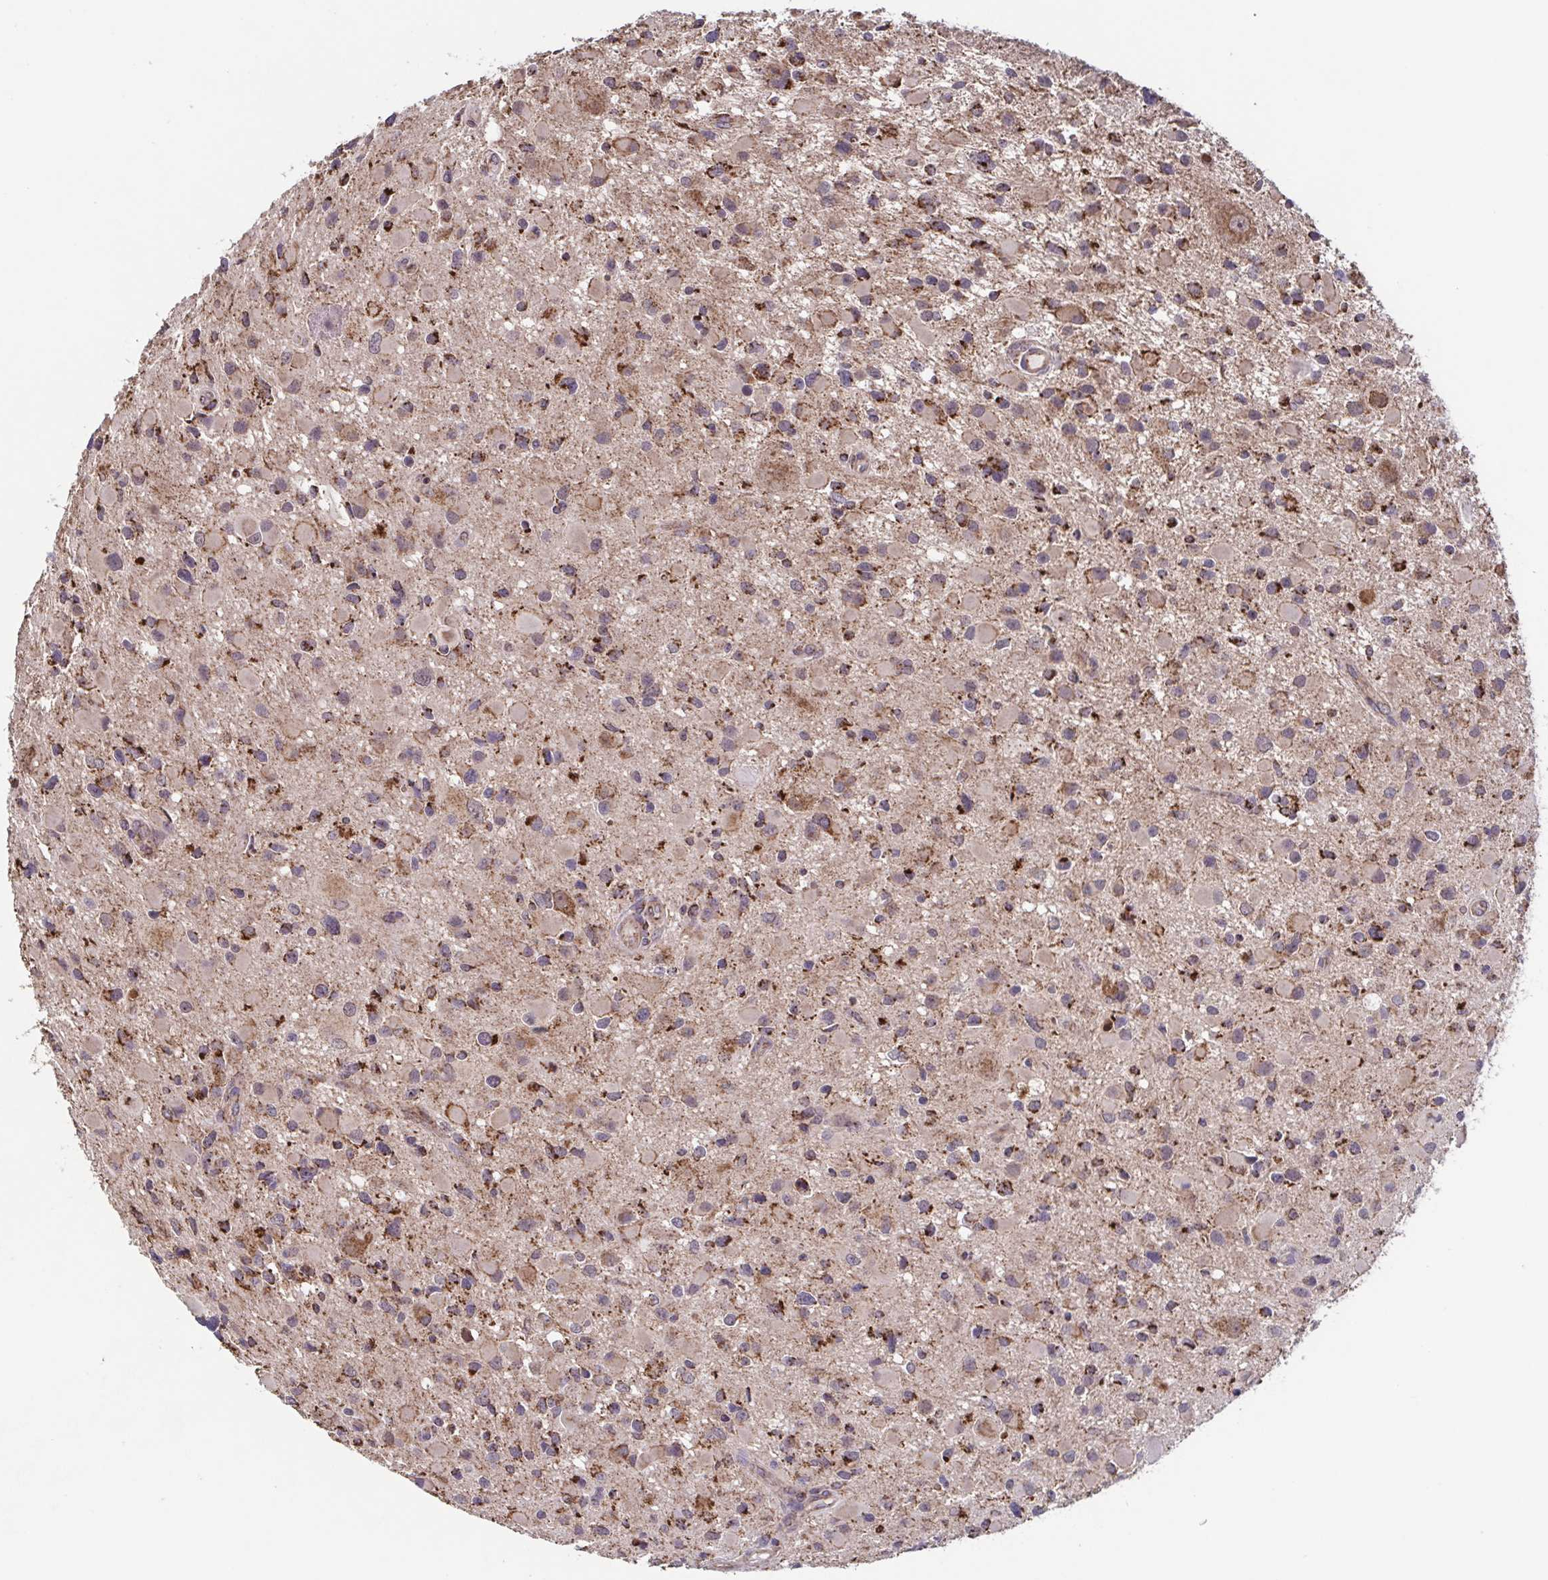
{"staining": {"intensity": "moderate", "quantity": ">75%", "location": "cytoplasmic/membranous"}, "tissue": "glioma", "cell_type": "Tumor cells", "image_type": "cancer", "snomed": [{"axis": "morphology", "description": "Glioma, malignant, Low grade"}, {"axis": "topography", "description": "Brain"}], "caption": "Protein staining demonstrates moderate cytoplasmic/membranous expression in approximately >75% of tumor cells in malignant glioma (low-grade).", "gene": "DIP2B", "patient": {"sex": "female", "age": 32}}